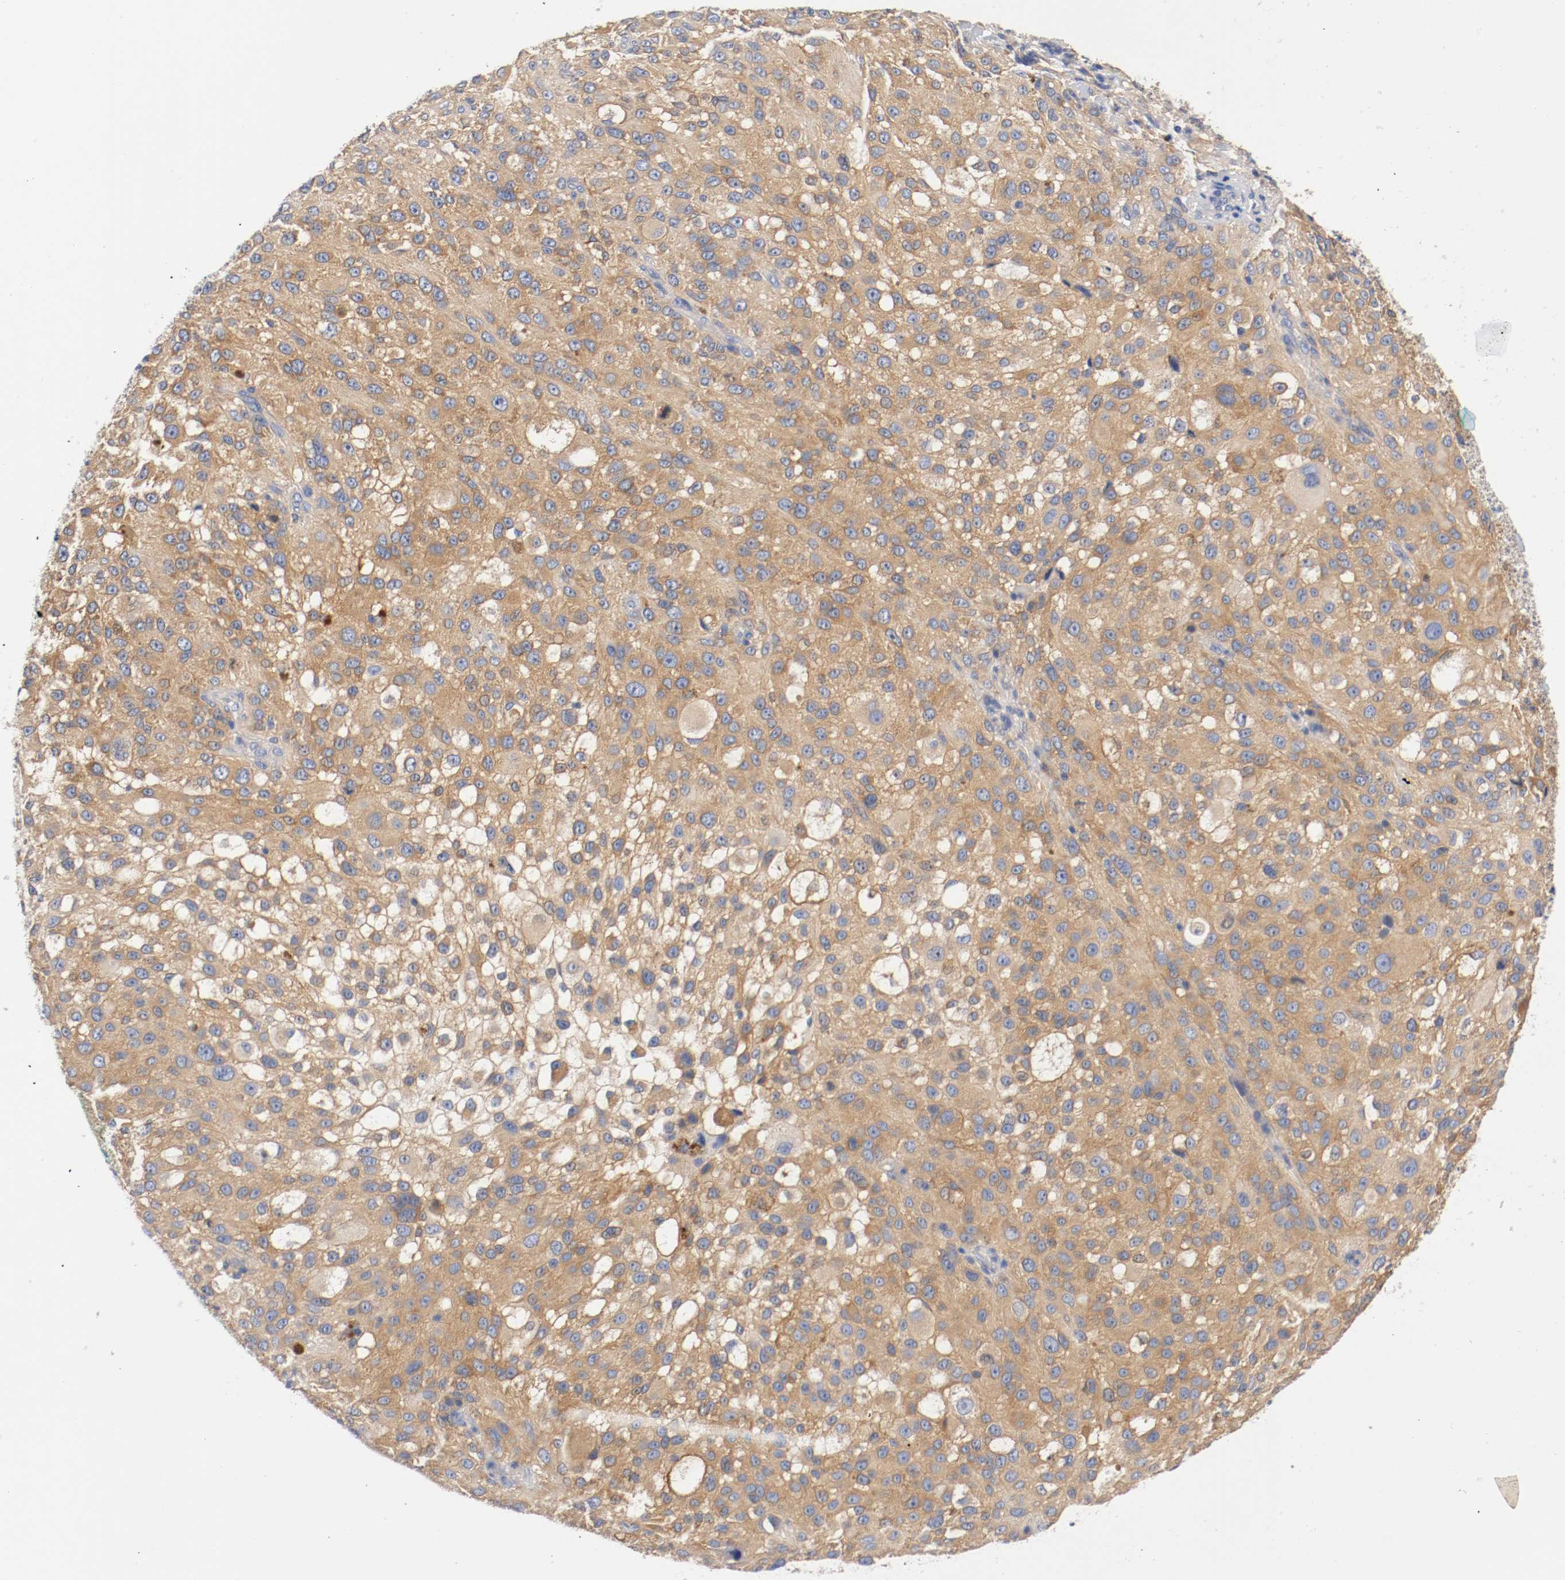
{"staining": {"intensity": "strong", "quantity": ">75%", "location": "cytoplasmic/membranous"}, "tissue": "melanoma", "cell_type": "Tumor cells", "image_type": "cancer", "snomed": [{"axis": "morphology", "description": "Necrosis, NOS"}, {"axis": "morphology", "description": "Malignant melanoma, NOS"}, {"axis": "topography", "description": "Skin"}], "caption": "Melanoma tissue exhibits strong cytoplasmic/membranous positivity in about >75% of tumor cells", "gene": "HGS", "patient": {"sex": "female", "age": 87}}